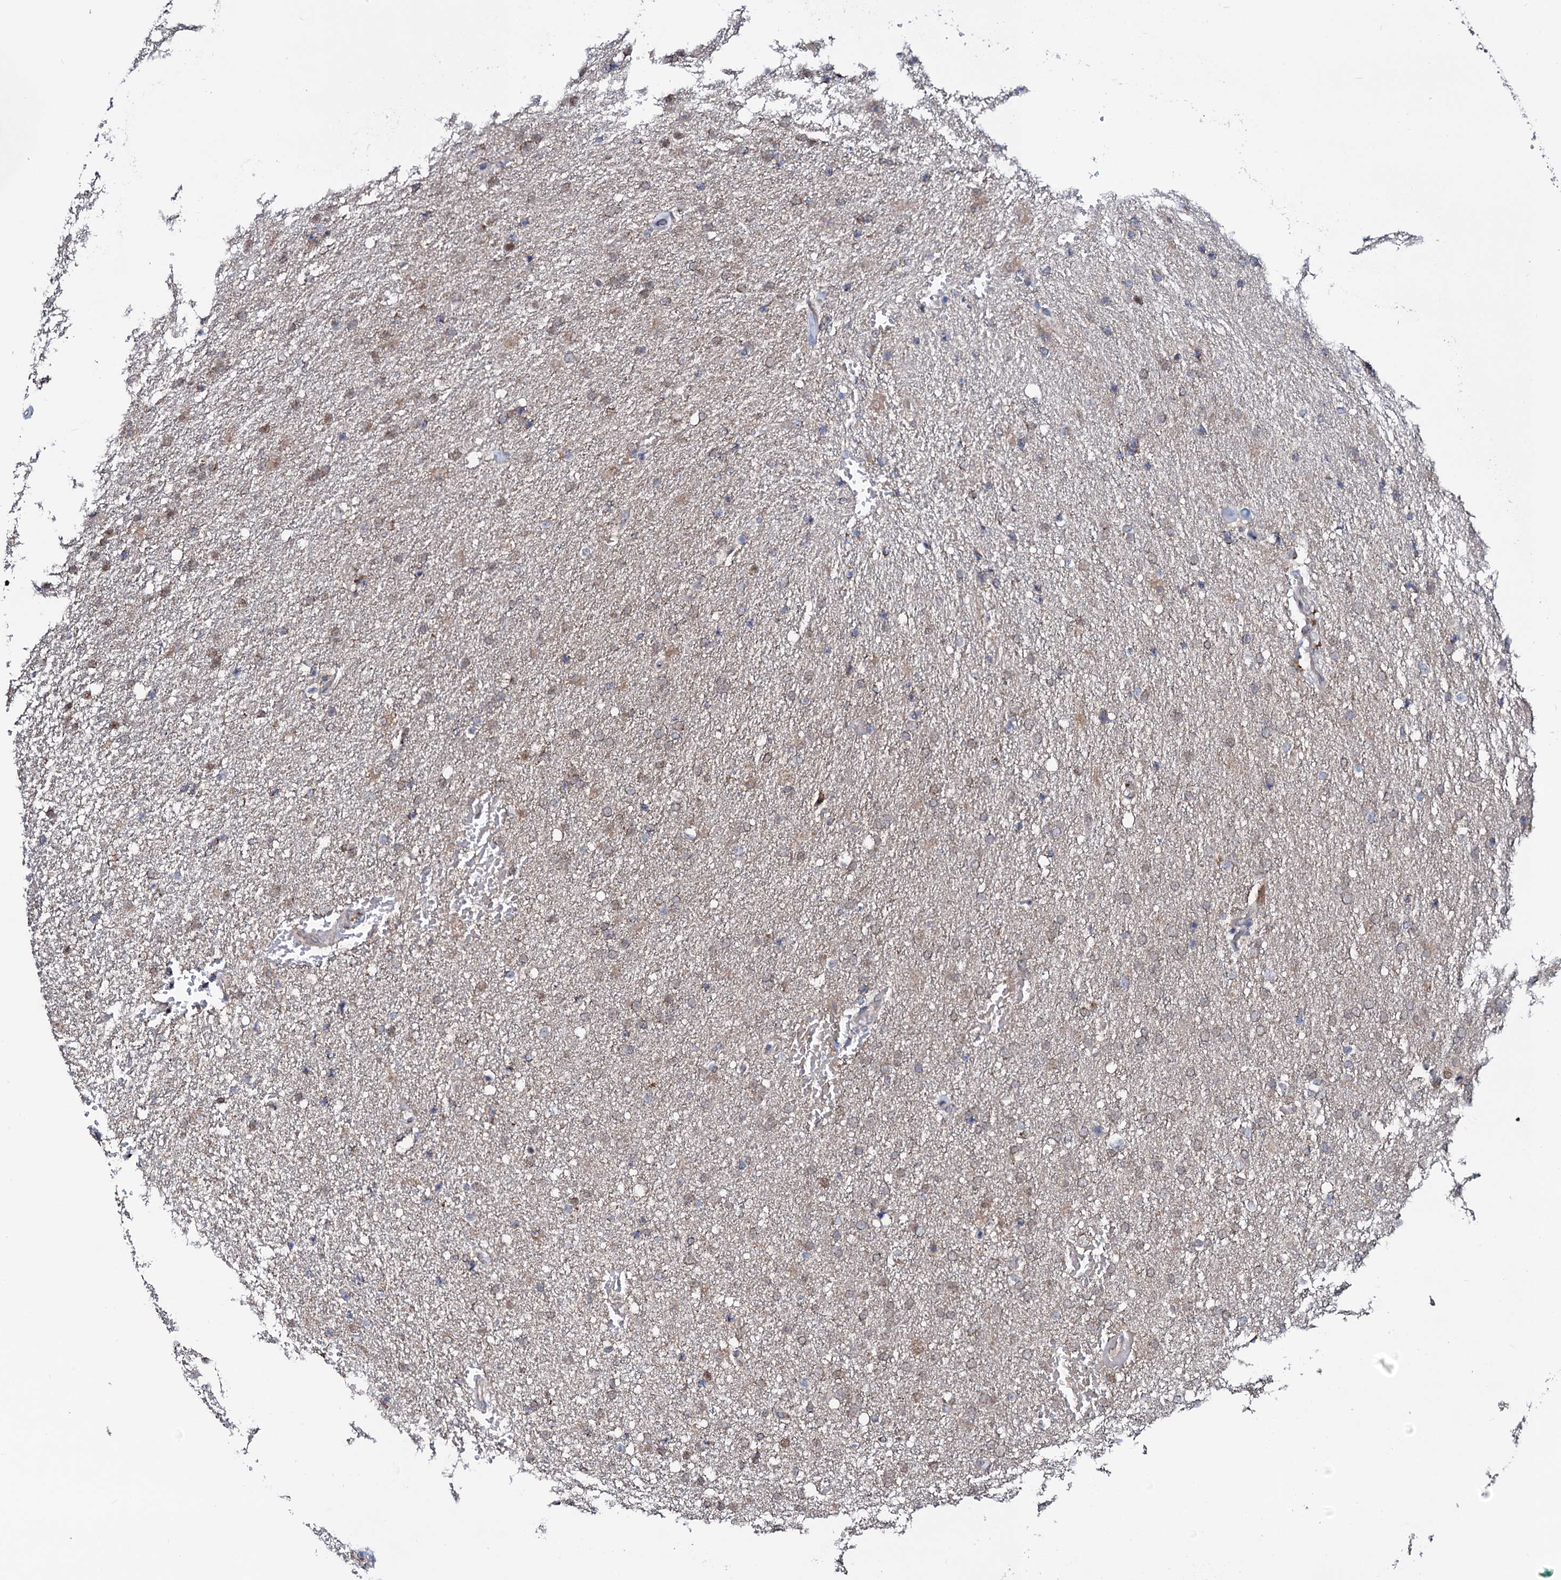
{"staining": {"intensity": "weak", "quantity": ">75%", "location": "cytoplasmic/membranous"}, "tissue": "glioma", "cell_type": "Tumor cells", "image_type": "cancer", "snomed": [{"axis": "morphology", "description": "Glioma, malignant, High grade"}, {"axis": "topography", "description": "Brain"}], "caption": "Malignant glioma (high-grade) tissue reveals weak cytoplasmic/membranous expression in about >75% of tumor cells, visualized by immunohistochemistry.", "gene": "PPP1R3D", "patient": {"sex": "male", "age": 72}}